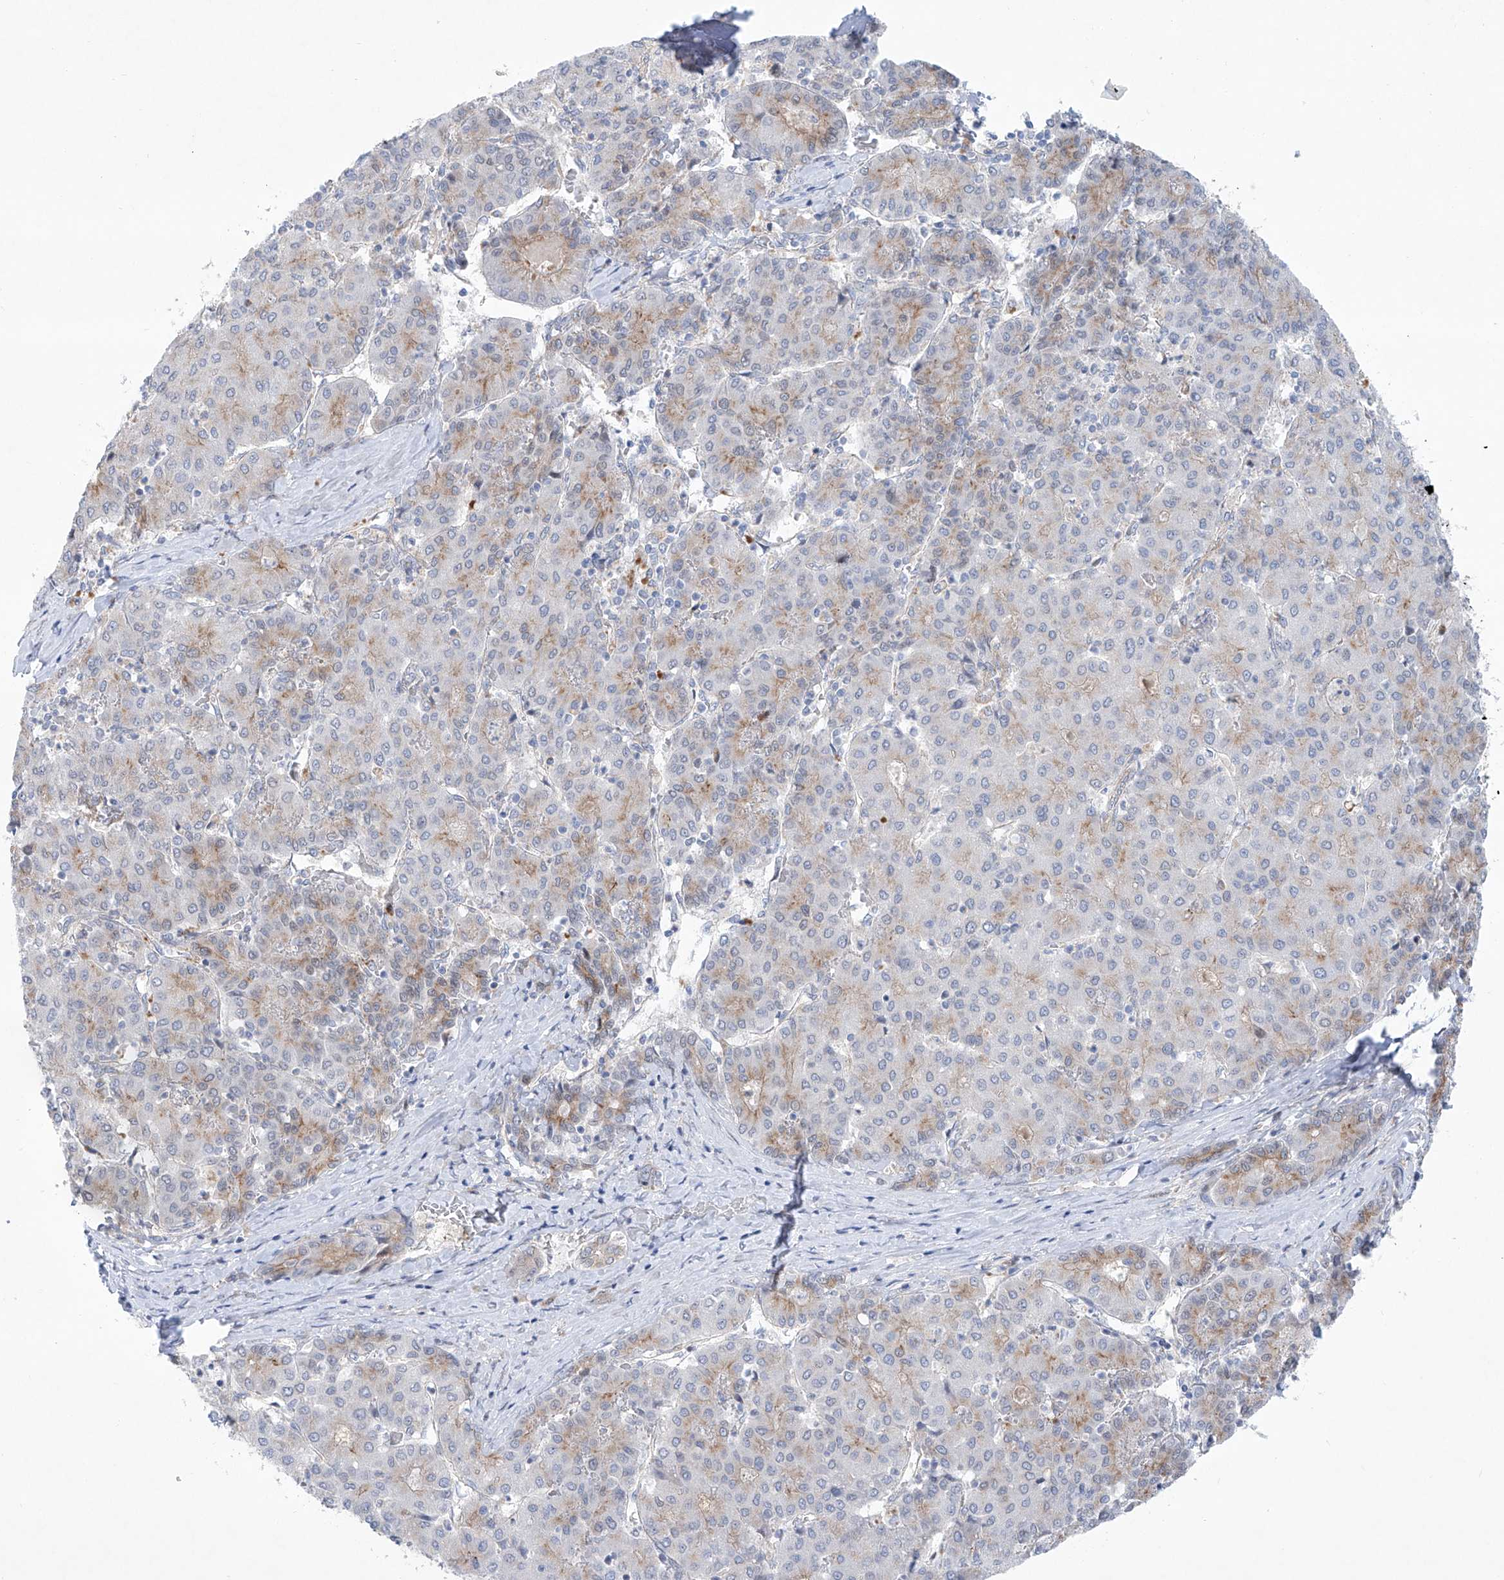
{"staining": {"intensity": "weak", "quantity": "<25%", "location": "cytoplasmic/membranous"}, "tissue": "liver cancer", "cell_type": "Tumor cells", "image_type": "cancer", "snomed": [{"axis": "morphology", "description": "Carcinoma, Hepatocellular, NOS"}, {"axis": "topography", "description": "Liver"}], "caption": "Immunohistochemistry (IHC) micrograph of human liver hepatocellular carcinoma stained for a protein (brown), which shows no expression in tumor cells.", "gene": "KLC4", "patient": {"sex": "male", "age": 65}}